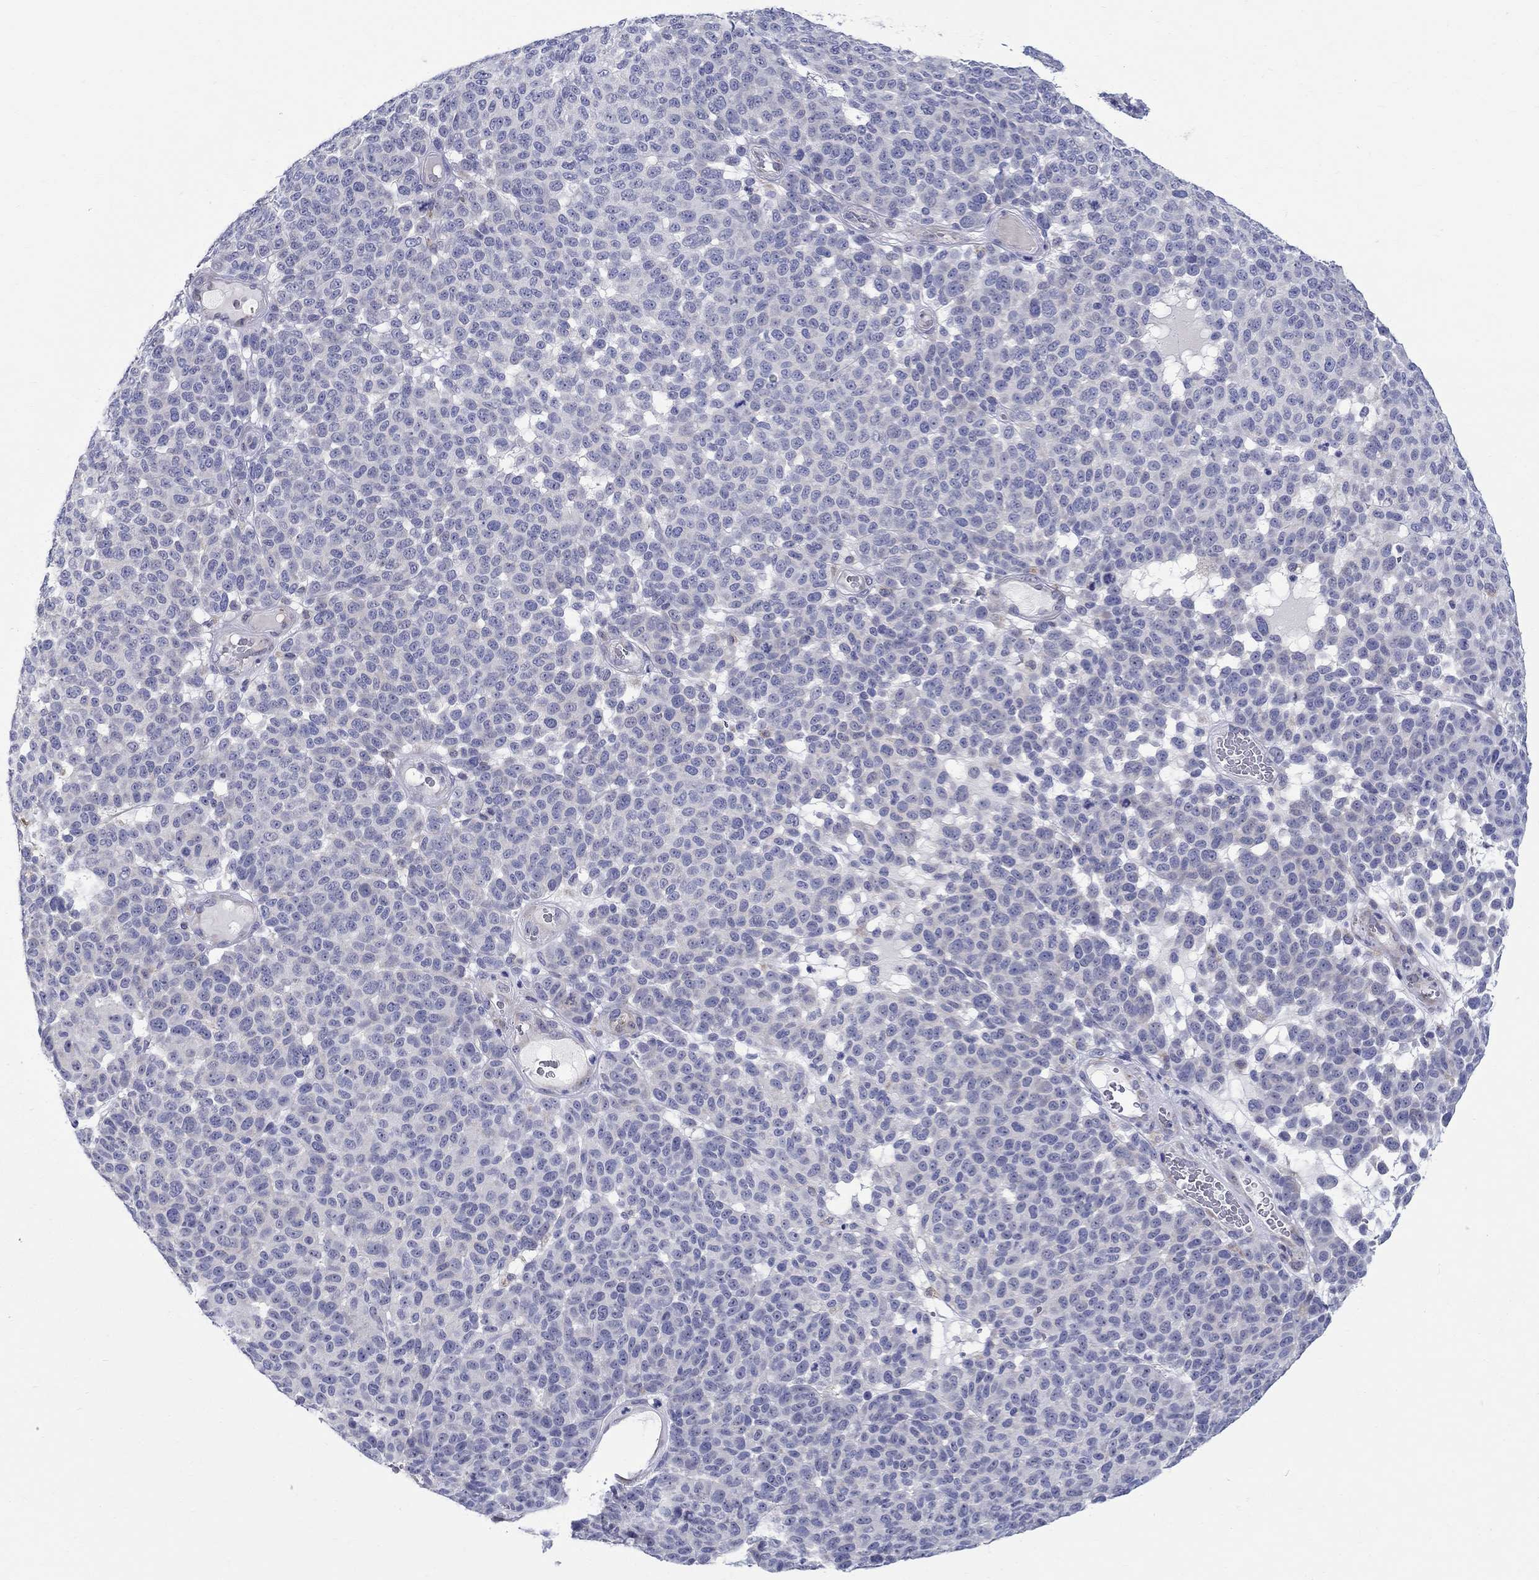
{"staining": {"intensity": "negative", "quantity": "none", "location": "none"}, "tissue": "melanoma", "cell_type": "Tumor cells", "image_type": "cancer", "snomed": [{"axis": "morphology", "description": "Malignant melanoma, NOS"}, {"axis": "topography", "description": "Skin"}], "caption": "Protein analysis of melanoma reveals no significant staining in tumor cells.", "gene": "QRFPR", "patient": {"sex": "female", "age": 95}}